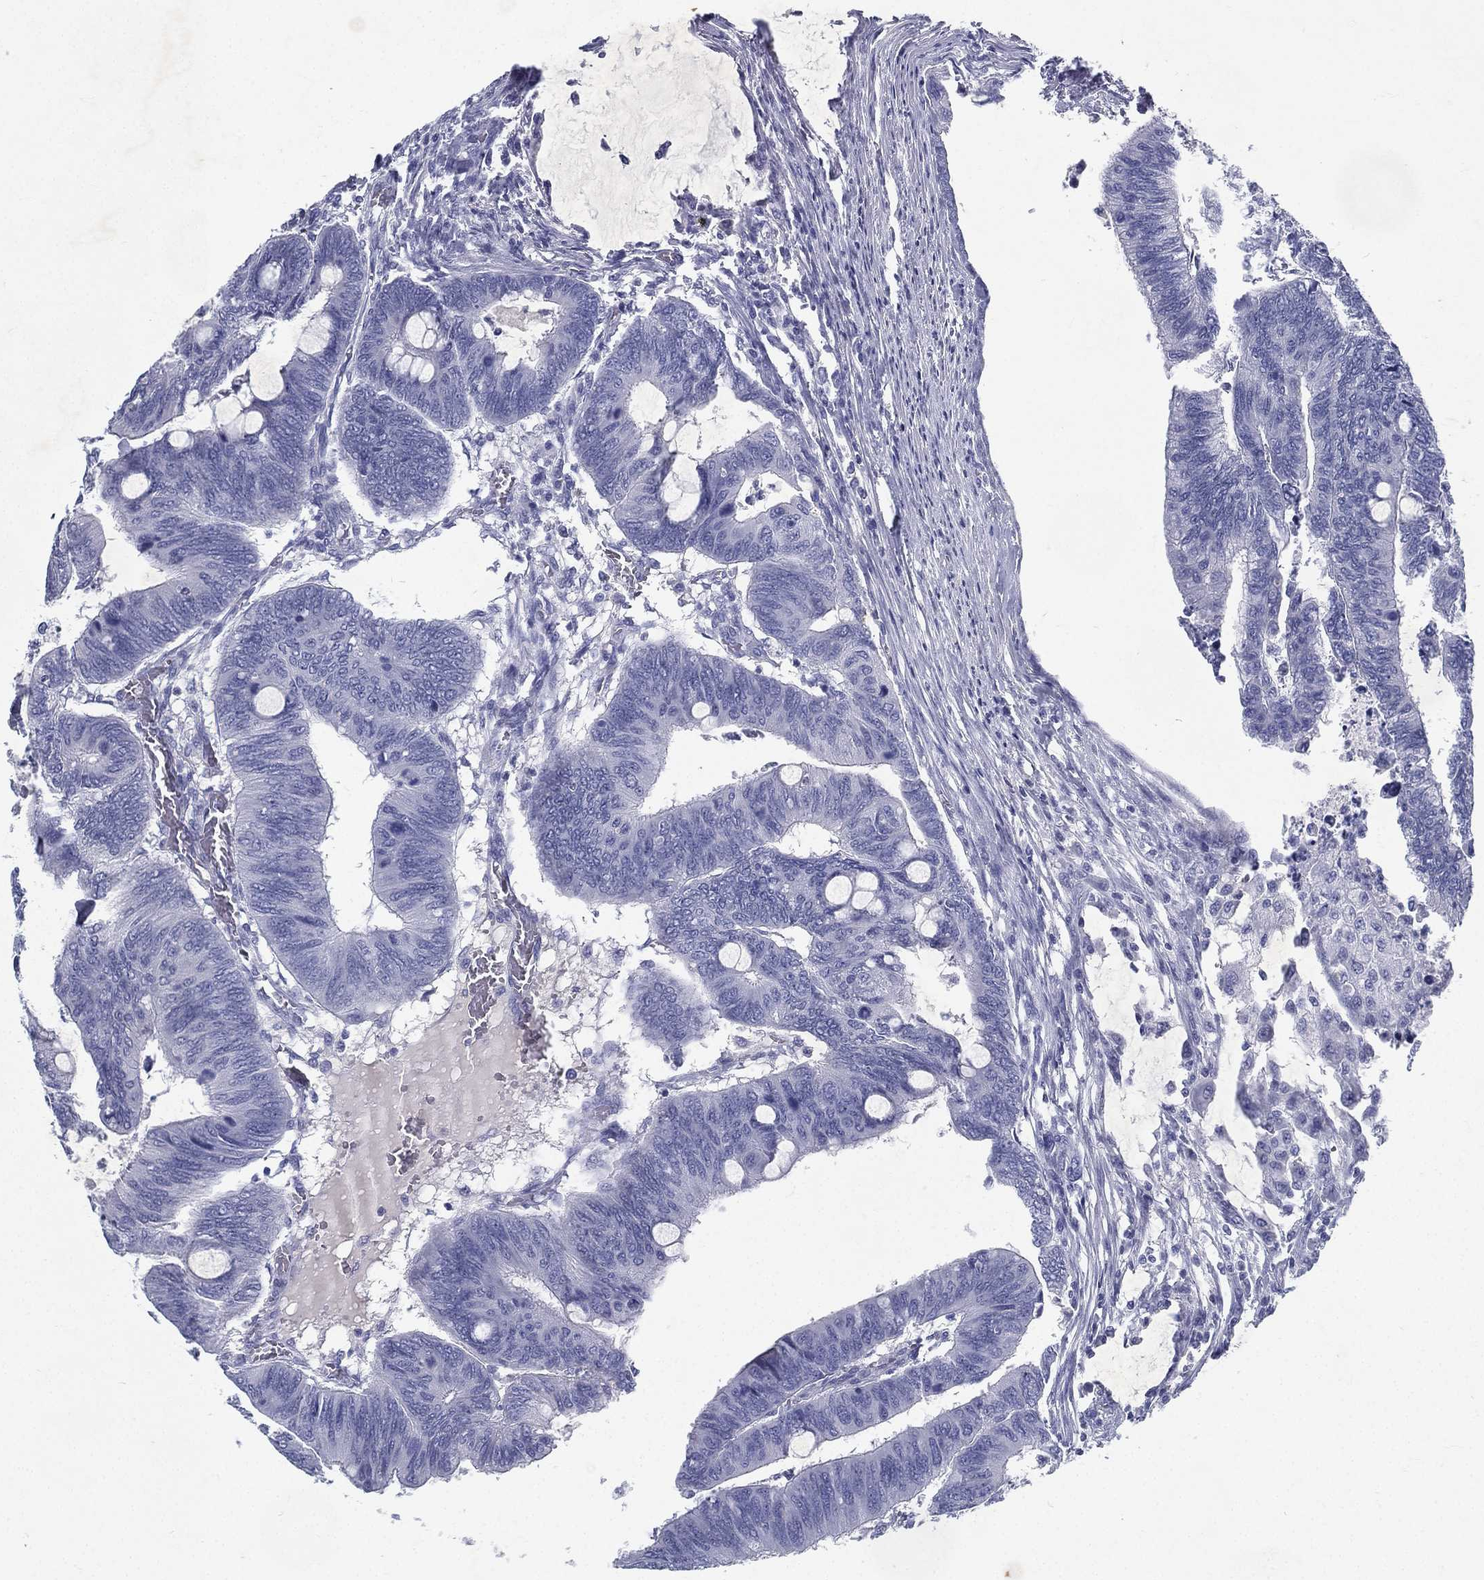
{"staining": {"intensity": "negative", "quantity": "none", "location": "none"}, "tissue": "colorectal cancer", "cell_type": "Tumor cells", "image_type": "cancer", "snomed": [{"axis": "morphology", "description": "Normal tissue, NOS"}, {"axis": "morphology", "description": "Adenocarcinoma, NOS"}, {"axis": "topography", "description": "Rectum"}, {"axis": "topography", "description": "Peripheral nerve tissue"}], "caption": "Immunohistochemical staining of human colorectal adenocarcinoma demonstrates no significant expression in tumor cells.", "gene": "RGS13", "patient": {"sex": "male", "age": 92}}